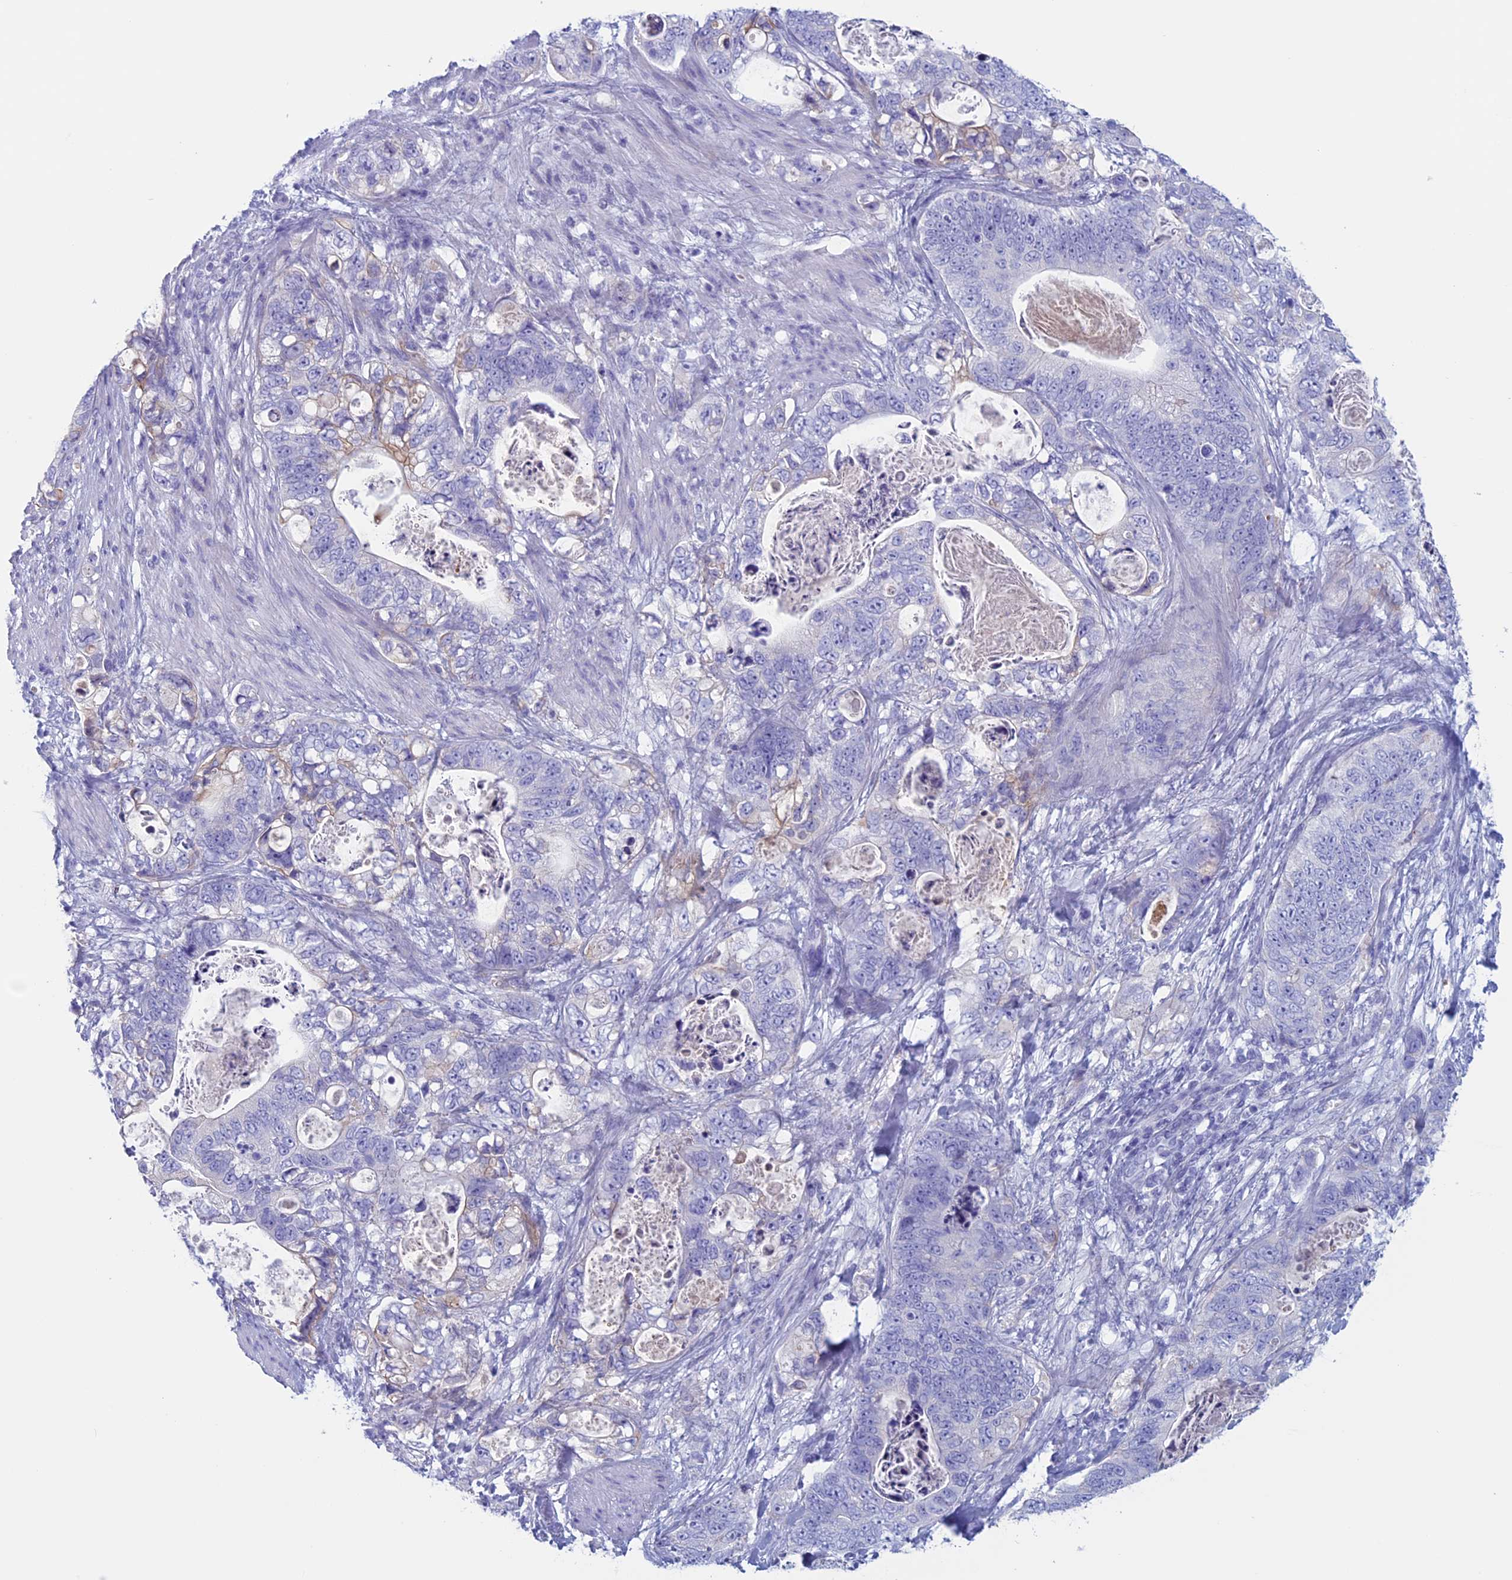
{"staining": {"intensity": "negative", "quantity": "none", "location": "none"}, "tissue": "stomach cancer", "cell_type": "Tumor cells", "image_type": "cancer", "snomed": [{"axis": "morphology", "description": "Normal tissue, NOS"}, {"axis": "morphology", "description": "Adenocarcinoma, NOS"}, {"axis": "topography", "description": "Stomach"}], "caption": "This is an immunohistochemistry micrograph of adenocarcinoma (stomach). There is no staining in tumor cells.", "gene": "ANGPTL2", "patient": {"sex": "female", "age": 89}}